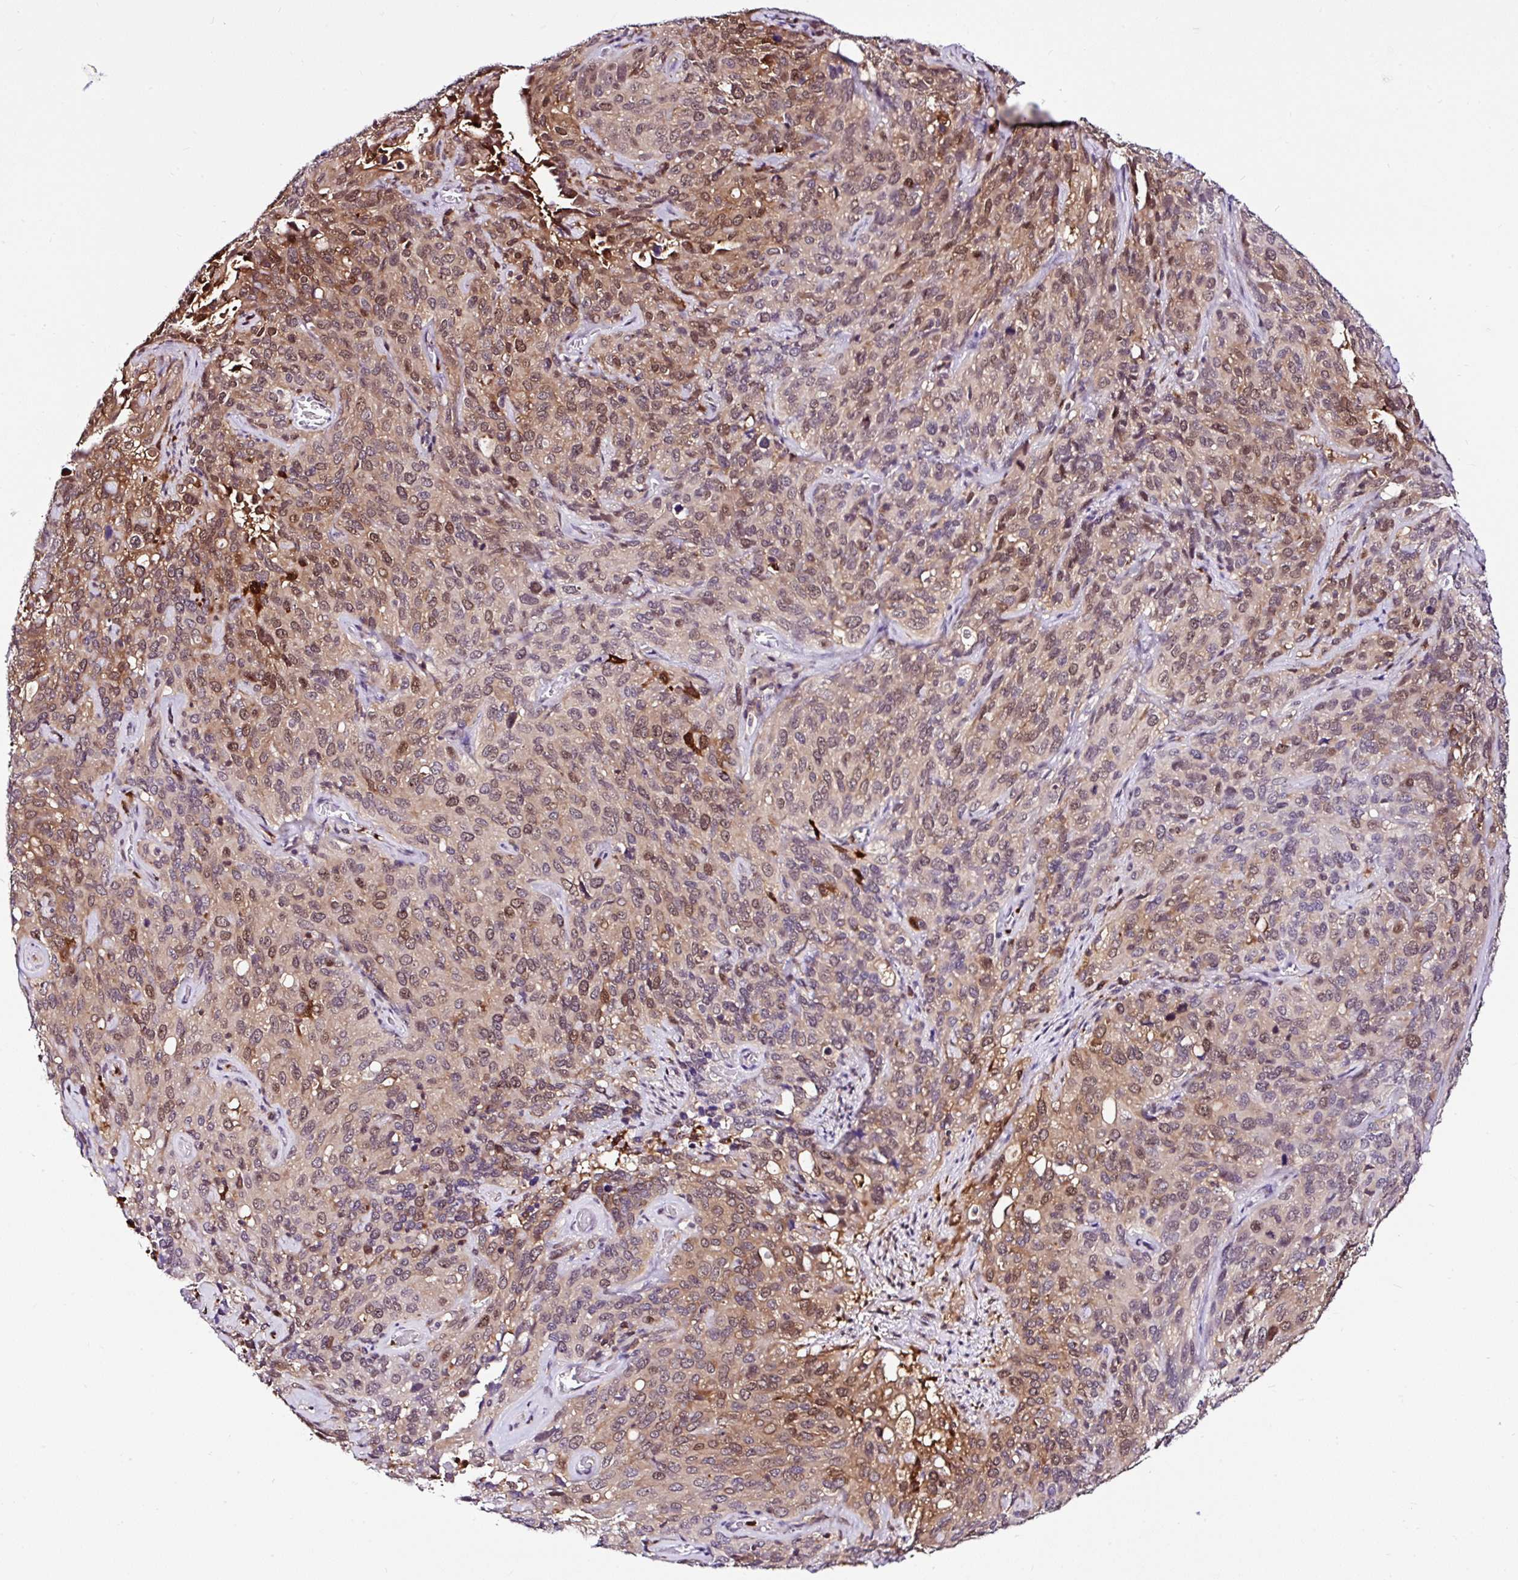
{"staining": {"intensity": "moderate", "quantity": ">75%", "location": "cytoplasmic/membranous,nuclear"}, "tissue": "cervical cancer", "cell_type": "Tumor cells", "image_type": "cancer", "snomed": [{"axis": "morphology", "description": "Squamous cell carcinoma, NOS"}, {"axis": "topography", "description": "Cervix"}], "caption": "The histopathology image exhibits a brown stain indicating the presence of a protein in the cytoplasmic/membranous and nuclear of tumor cells in cervical cancer.", "gene": "PIN4", "patient": {"sex": "female", "age": 51}}